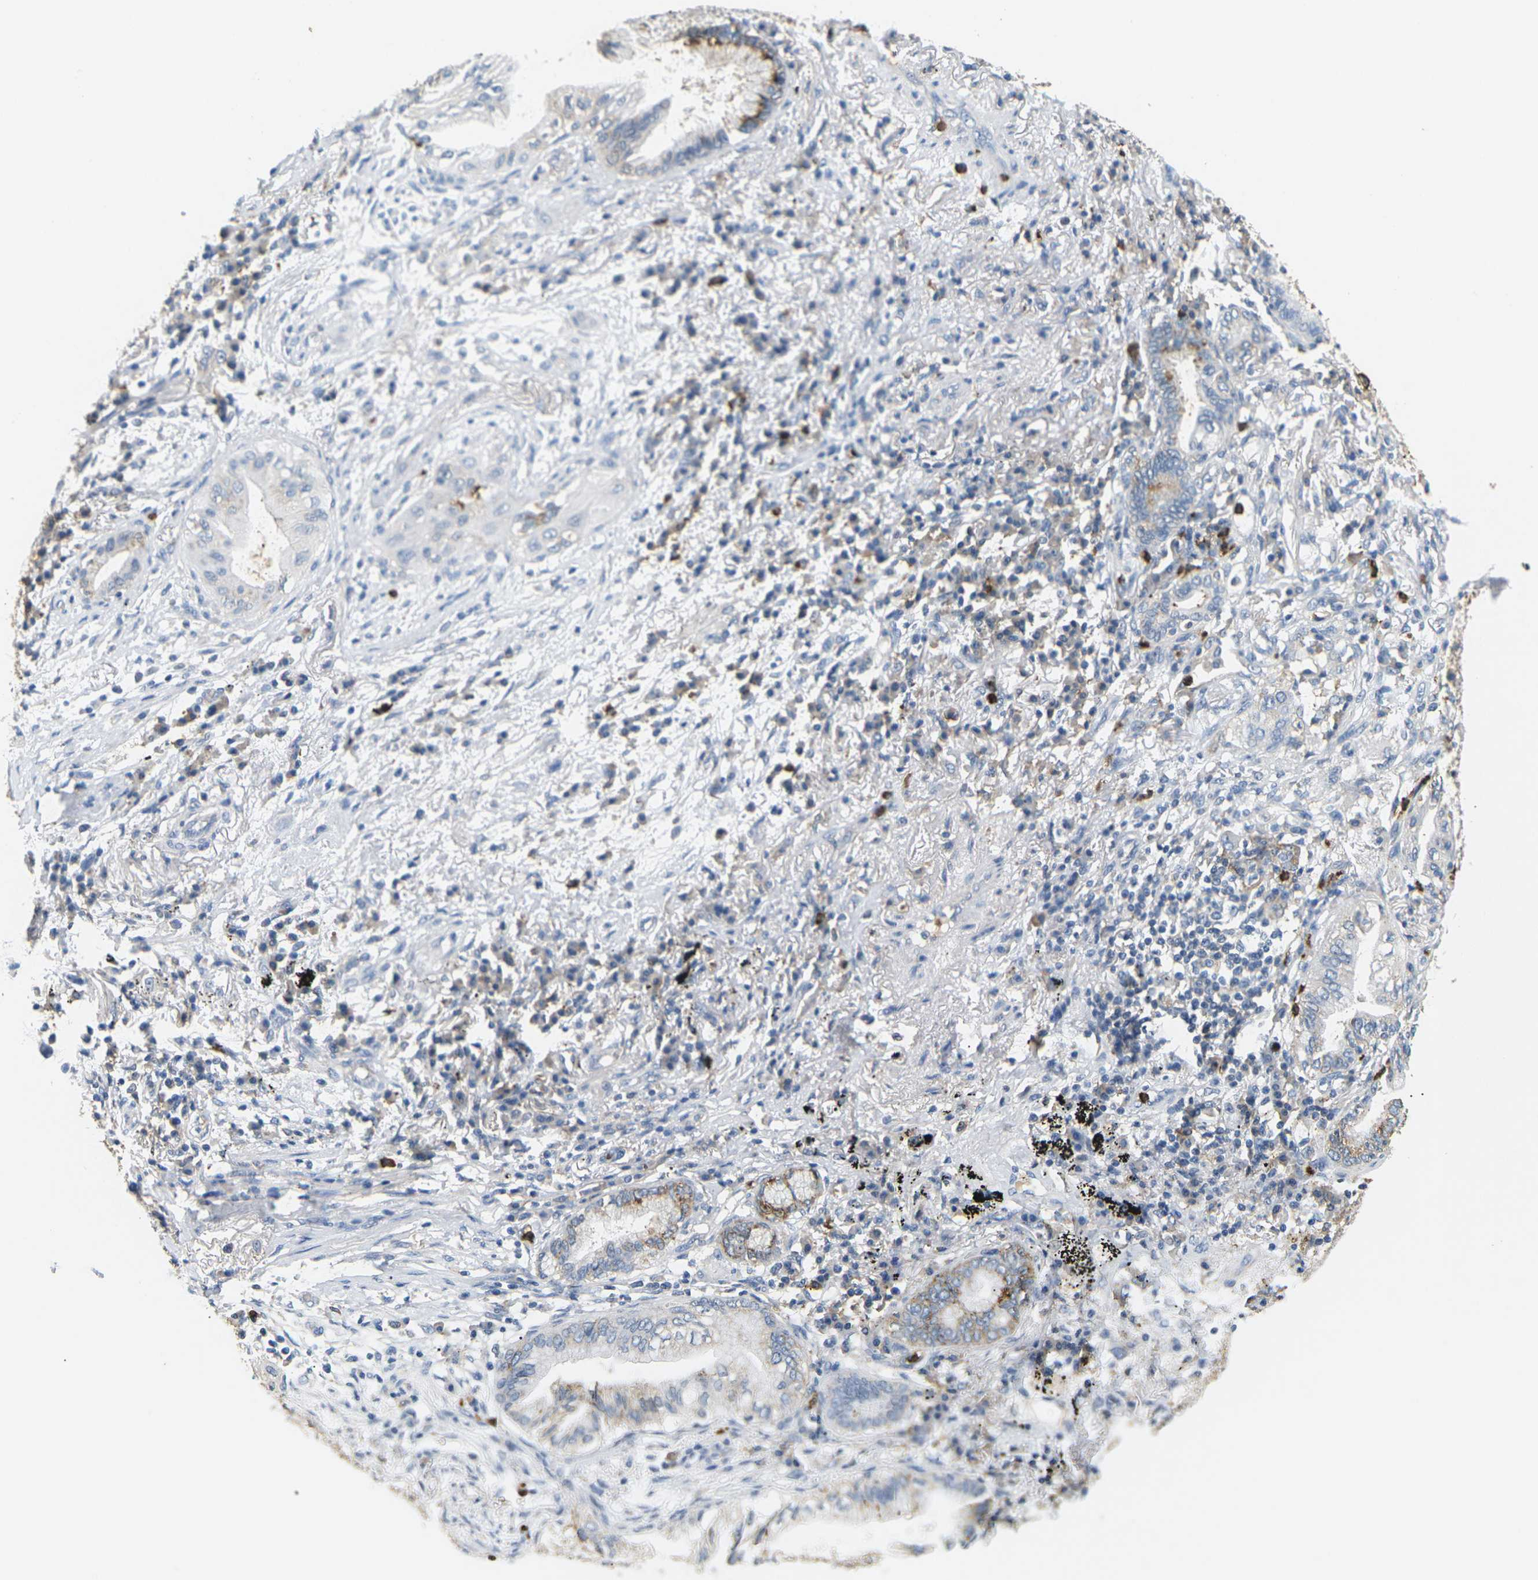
{"staining": {"intensity": "moderate", "quantity": "<25%", "location": "cytoplasmic/membranous"}, "tissue": "lung cancer", "cell_type": "Tumor cells", "image_type": "cancer", "snomed": [{"axis": "morphology", "description": "Normal tissue, NOS"}, {"axis": "morphology", "description": "Adenocarcinoma, NOS"}, {"axis": "topography", "description": "Bronchus"}, {"axis": "topography", "description": "Lung"}], "caption": "Lung adenocarcinoma stained with a protein marker demonstrates moderate staining in tumor cells.", "gene": "ADM", "patient": {"sex": "female", "age": 70}}